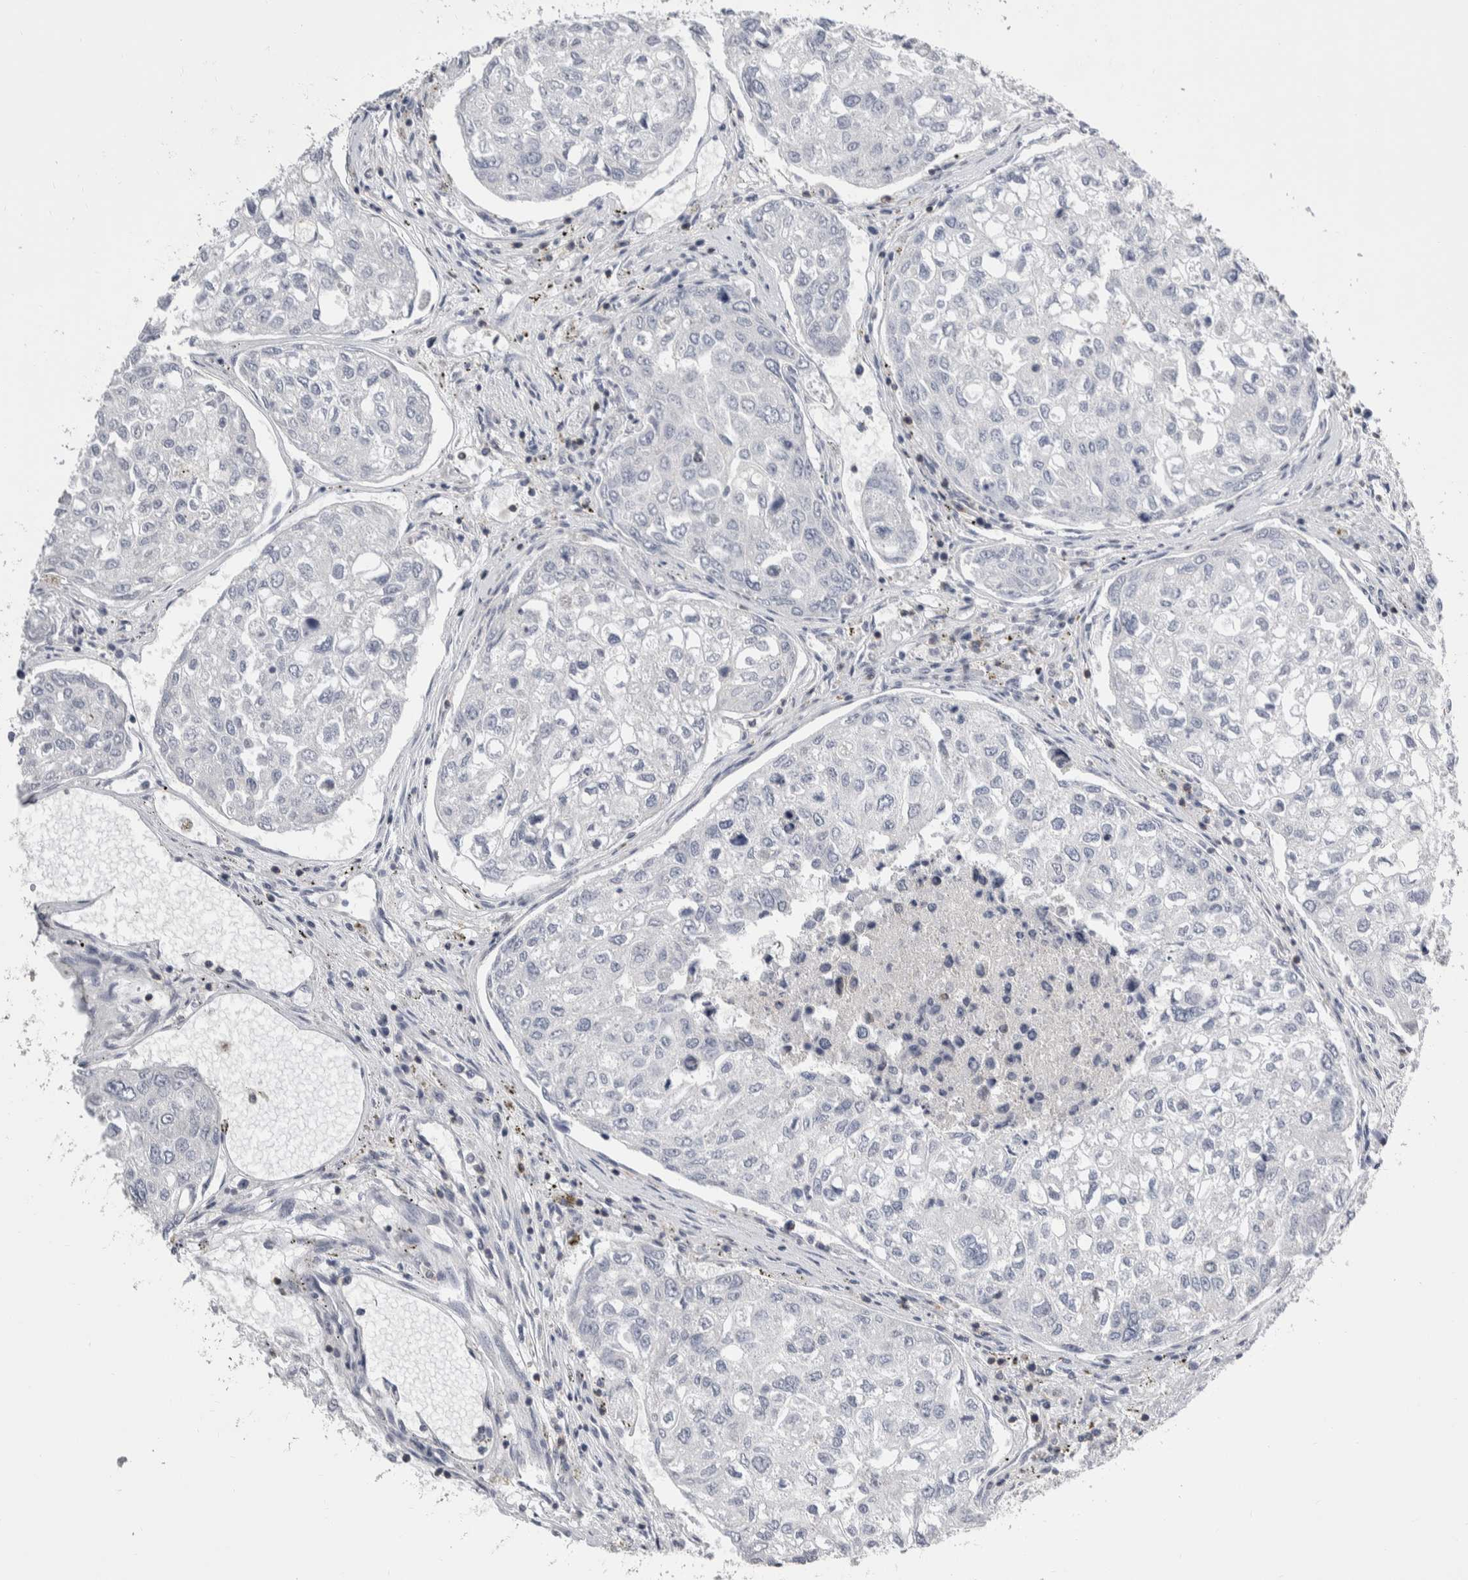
{"staining": {"intensity": "negative", "quantity": "none", "location": "none"}, "tissue": "urothelial cancer", "cell_type": "Tumor cells", "image_type": "cancer", "snomed": [{"axis": "morphology", "description": "Urothelial carcinoma, High grade"}, {"axis": "topography", "description": "Lymph node"}, {"axis": "topography", "description": "Urinary bladder"}], "caption": "High magnification brightfield microscopy of urothelial carcinoma (high-grade) stained with DAB (3,3'-diaminobenzidine) (brown) and counterstained with hematoxylin (blue): tumor cells show no significant positivity. (DAB (3,3'-diaminobenzidine) immunohistochemistry visualized using brightfield microscopy, high magnification).", "gene": "CEP295NL", "patient": {"sex": "male", "age": 51}}